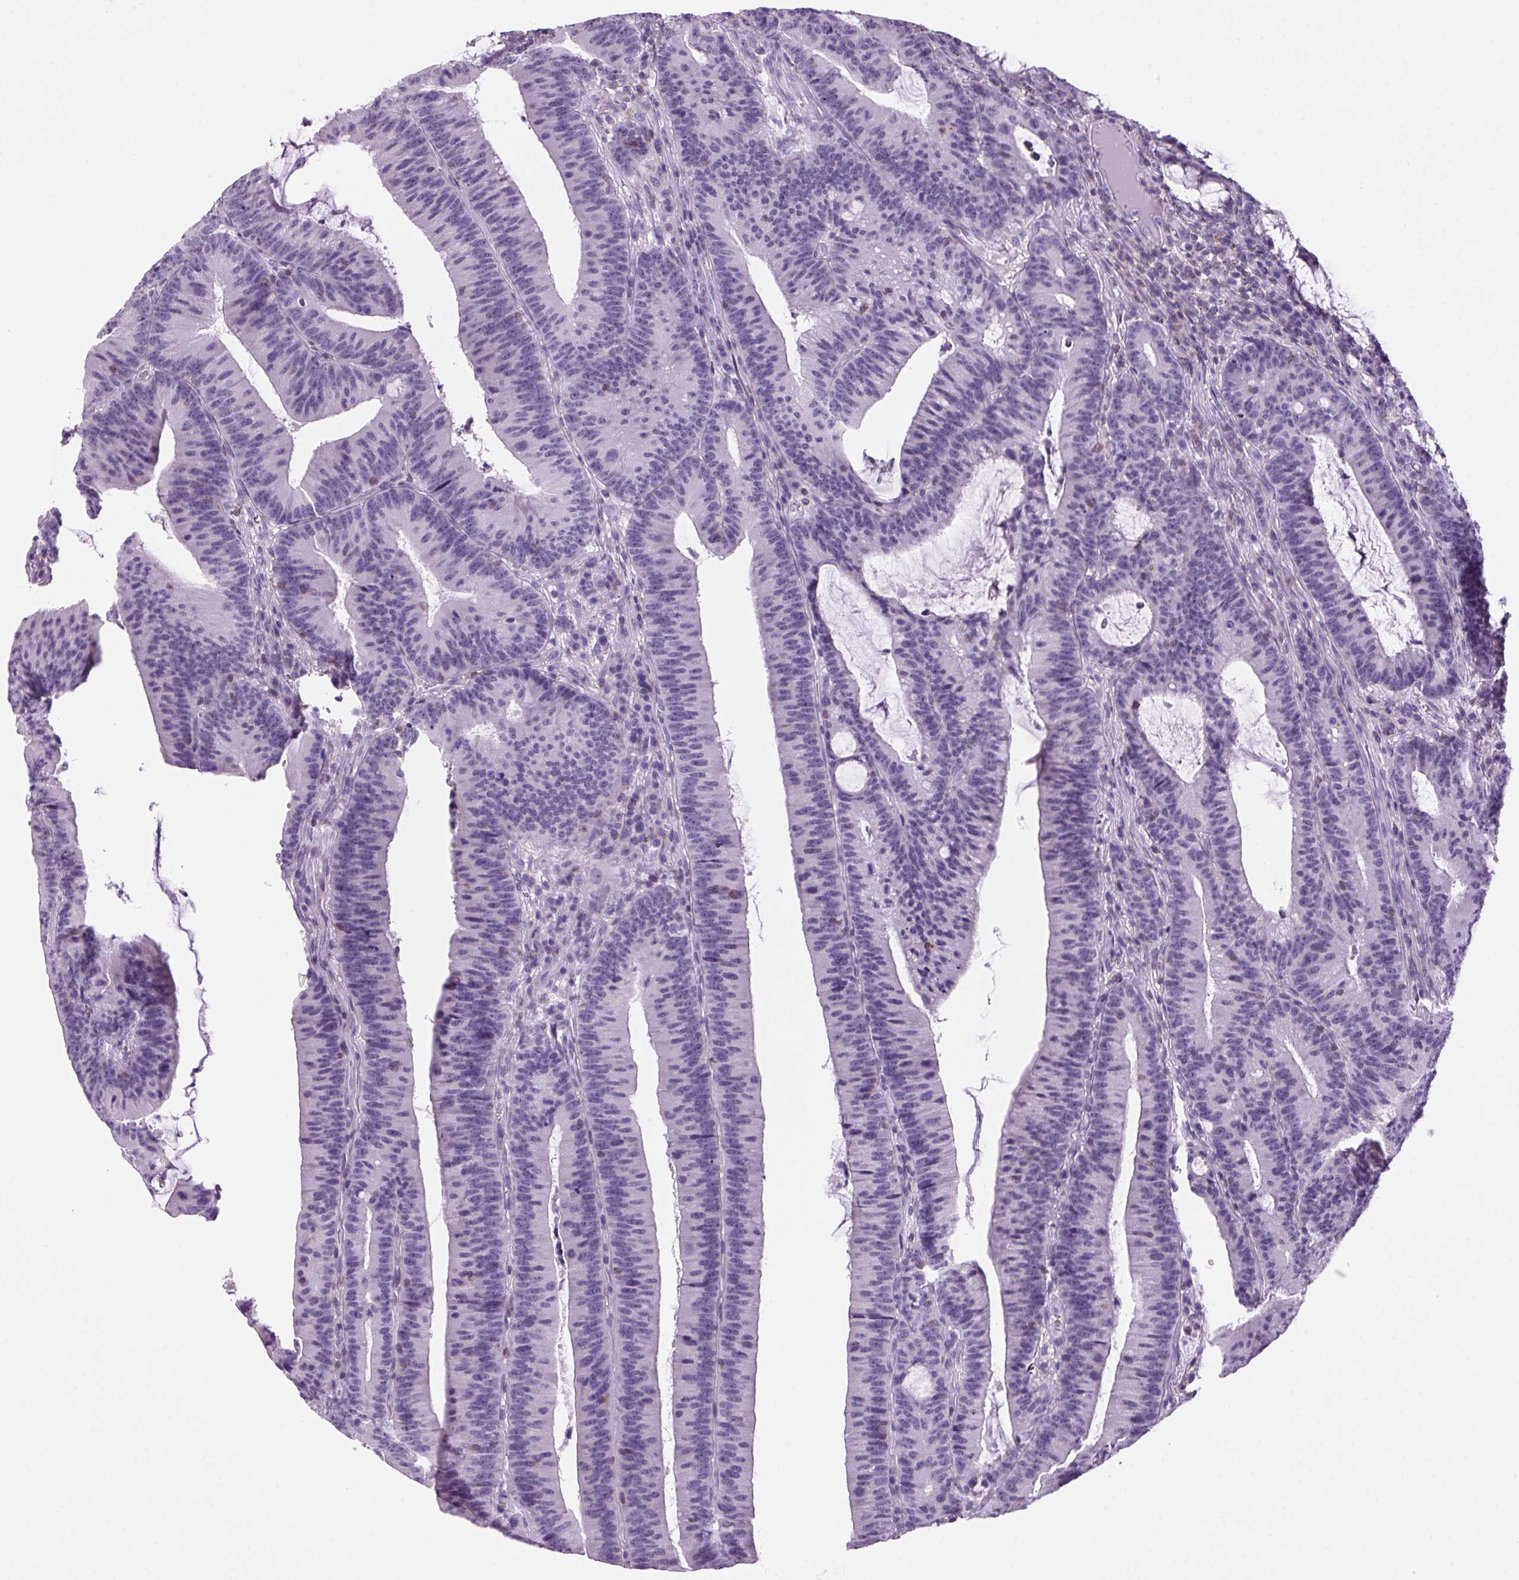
{"staining": {"intensity": "negative", "quantity": "none", "location": "none"}, "tissue": "colorectal cancer", "cell_type": "Tumor cells", "image_type": "cancer", "snomed": [{"axis": "morphology", "description": "Adenocarcinoma, NOS"}, {"axis": "topography", "description": "Colon"}], "caption": "Colorectal cancer stained for a protein using IHC displays no staining tumor cells.", "gene": "S100A2", "patient": {"sex": "female", "age": 78}}